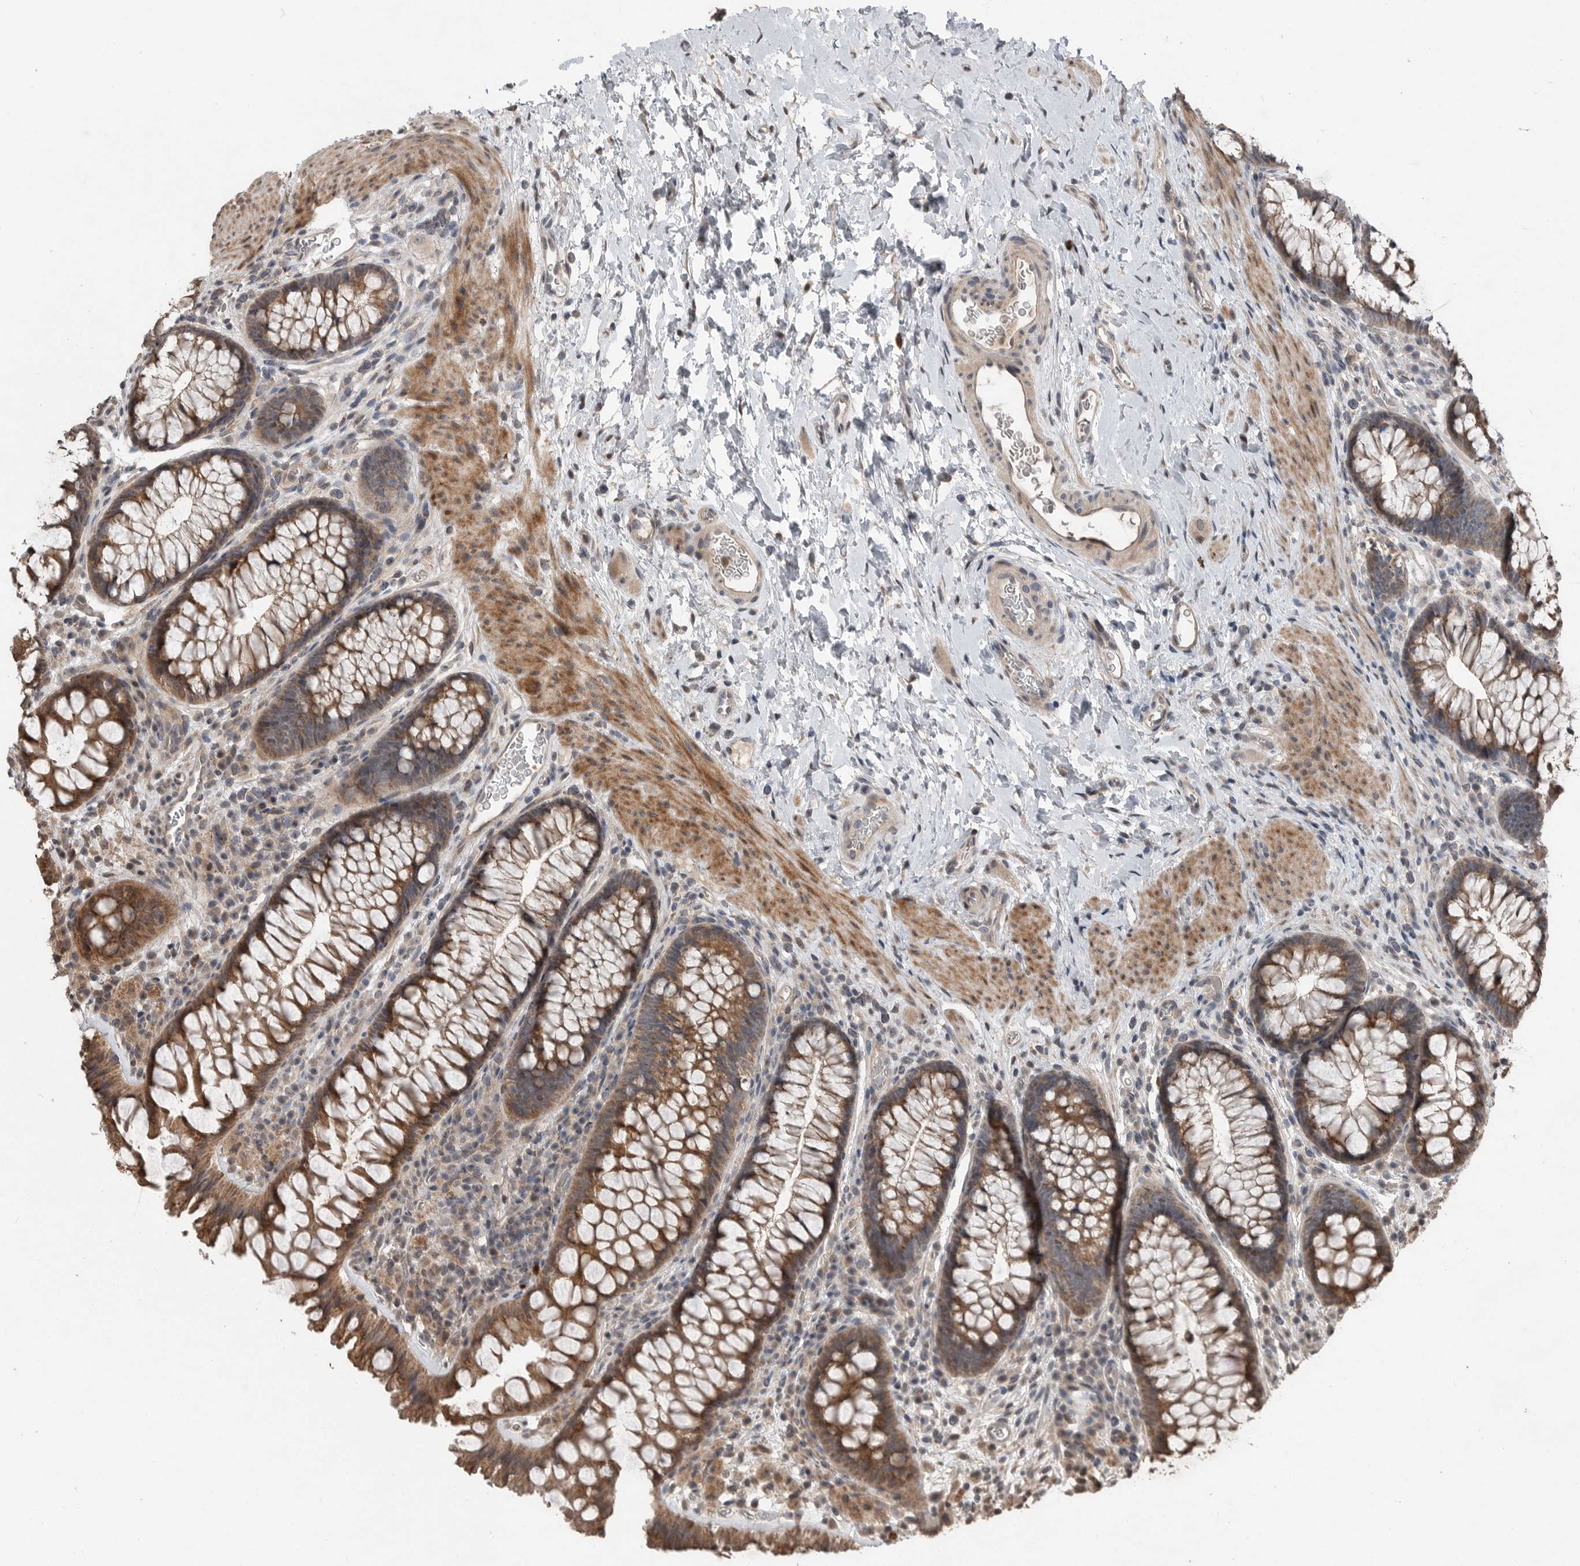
{"staining": {"intensity": "weak", "quantity": ">75%", "location": "cytoplasmic/membranous"}, "tissue": "colon", "cell_type": "Endothelial cells", "image_type": "normal", "snomed": [{"axis": "morphology", "description": "Normal tissue, NOS"}, {"axis": "topography", "description": "Colon"}], "caption": "Normal colon demonstrates weak cytoplasmic/membranous positivity in about >75% of endothelial cells (DAB (3,3'-diaminobenzidine) = brown stain, brightfield microscopy at high magnification)..", "gene": "SCP2", "patient": {"sex": "female", "age": 62}}